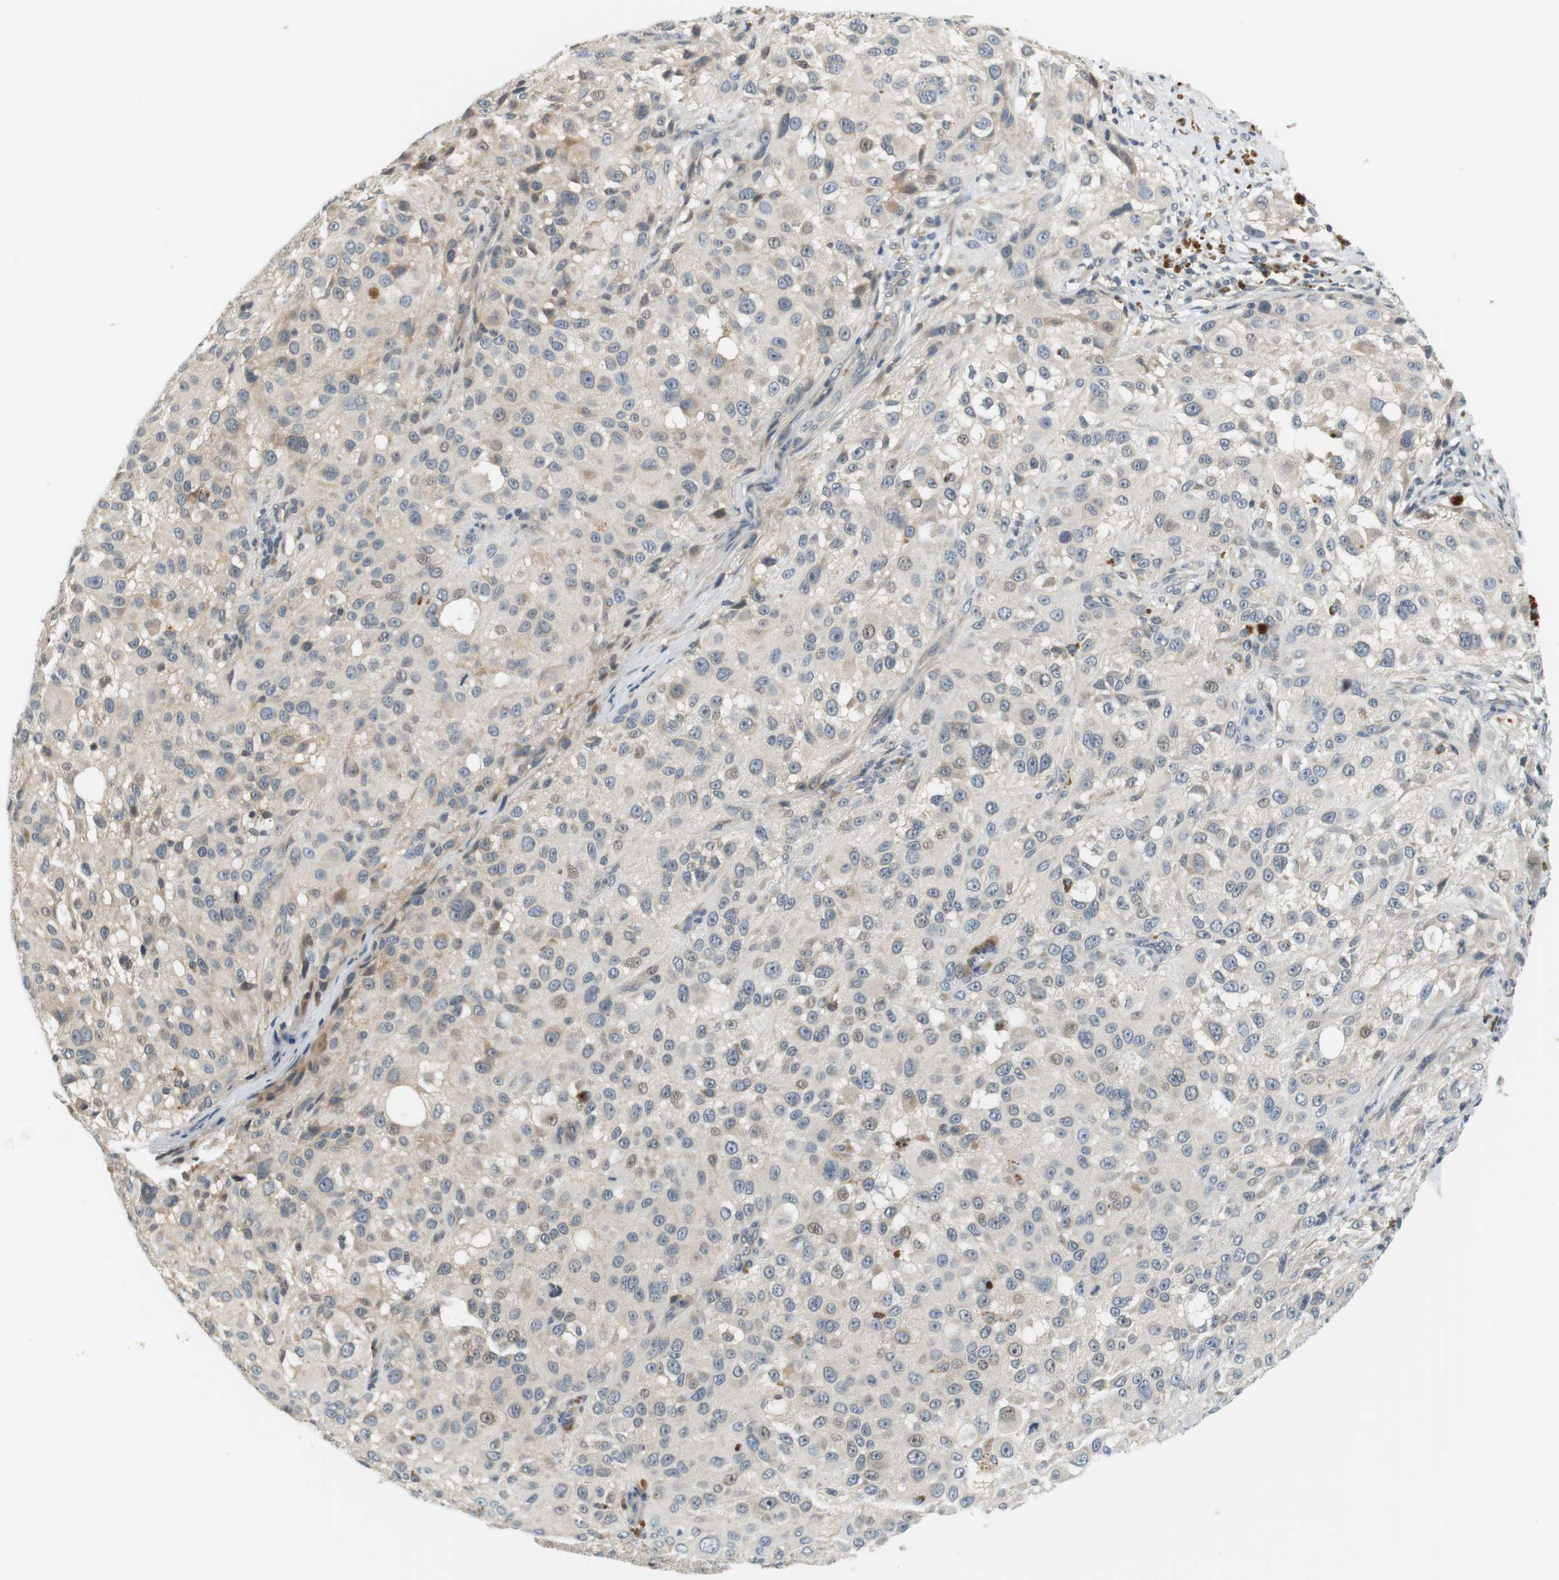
{"staining": {"intensity": "negative", "quantity": "none", "location": "none"}, "tissue": "melanoma", "cell_type": "Tumor cells", "image_type": "cancer", "snomed": [{"axis": "morphology", "description": "Necrosis, NOS"}, {"axis": "morphology", "description": "Malignant melanoma, NOS"}, {"axis": "topography", "description": "Skin"}], "caption": "Malignant melanoma was stained to show a protein in brown. There is no significant expression in tumor cells. (DAB (3,3'-diaminobenzidine) IHC with hematoxylin counter stain).", "gene": "WNT7A", "patient": {"sex": "female", "age": 87}}